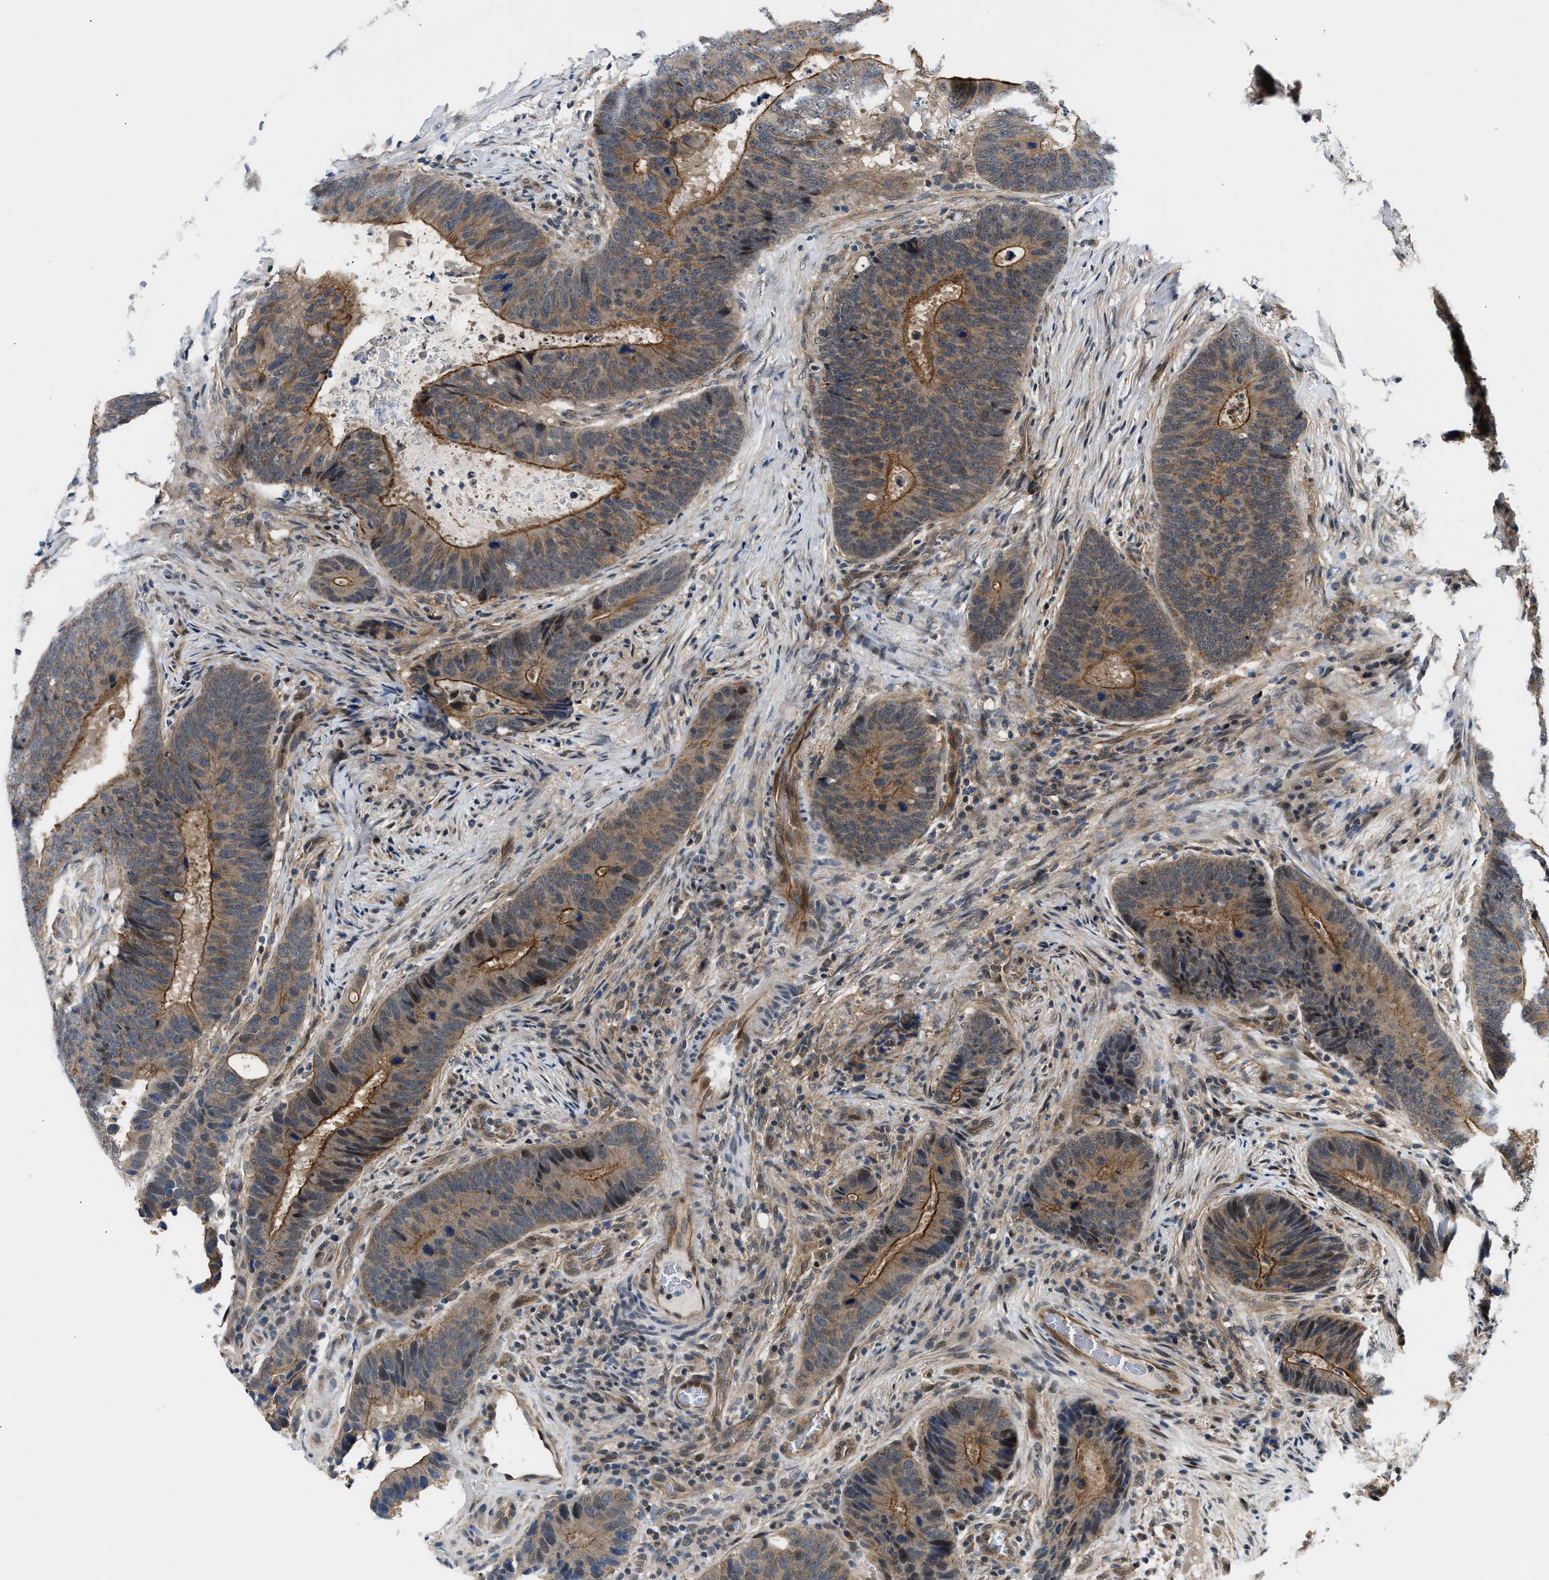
{"staining": {"intensity": "moderate", "quantity": ">75%", "location": "cytoplasmic/membranous"}, "tissue": "colorectal cancer", "cell_type": "Tumor cells", "image_type": "cancer", "snomed": [{"axis": "morphology", "description": "Adenocarcinoma, NOS"}, {"axis": "topography", "description": "Colon"}], "caption": "A histopathology image of human colorectal cancer (adenocarcinoma) stained for a protein exhibits moderate cytoplasmic/membranous brown staining in tumor cells.", "gene": "COPS2", "patient": {"sex": "male", "age": 56}}